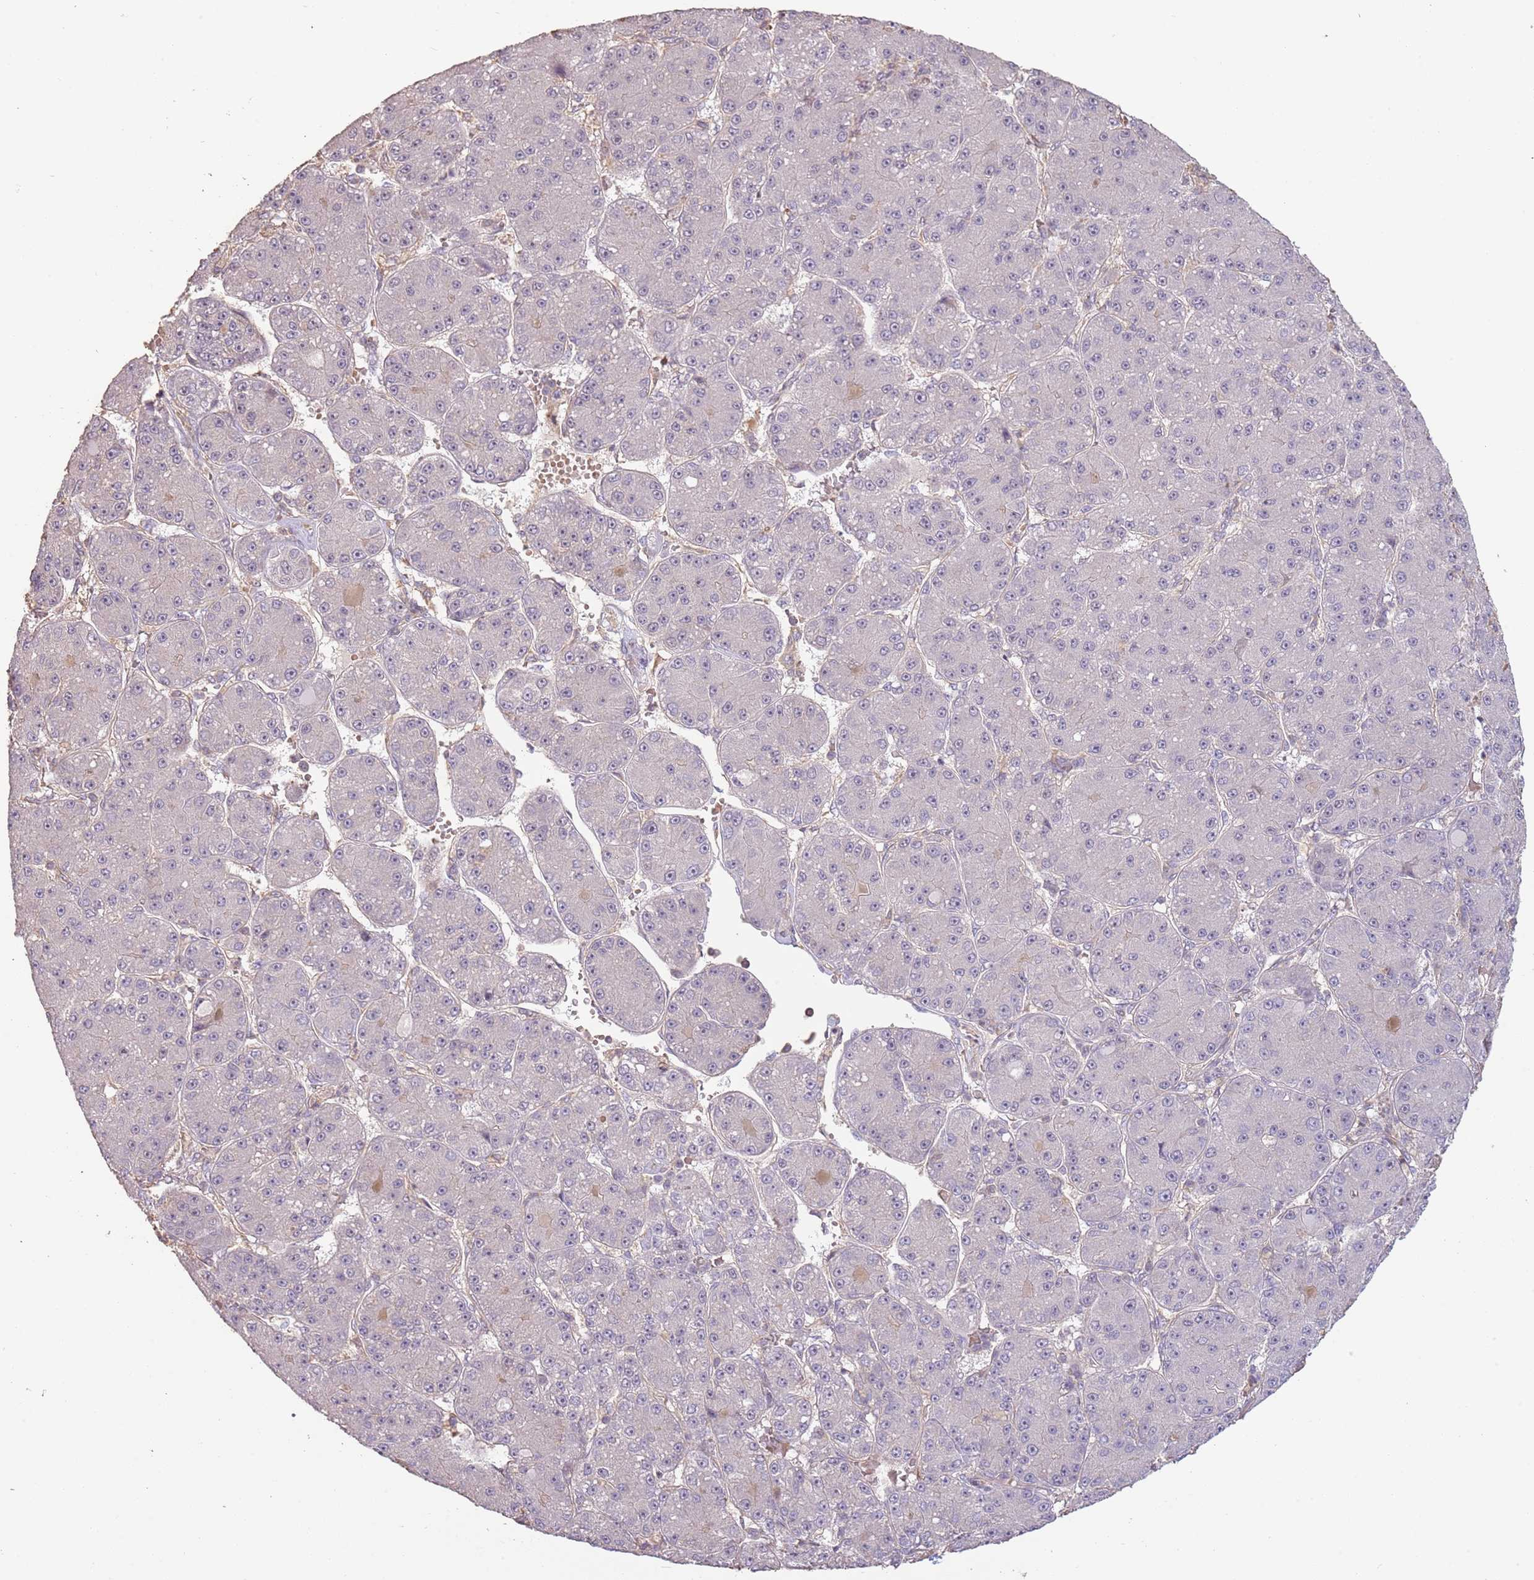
{"staining": {"intensity": "negative", "quantity": "none", "location": "none"}, "tissue": "liver cancer", "cell_type": "Tumor cells", "image_type": "cancer", "snomed": [{"axis": "morphology", "description": "Carcinoma, Hepatocellular, NOS"}, {"axis": "topography", "description": "Liver"}], "caption": "Tumor cells are negative for protein expression in human liver cancer (hepatocellular carcinoma).", "gene": "ADTRP", "patient": {"sex": "male", "age": 67}}